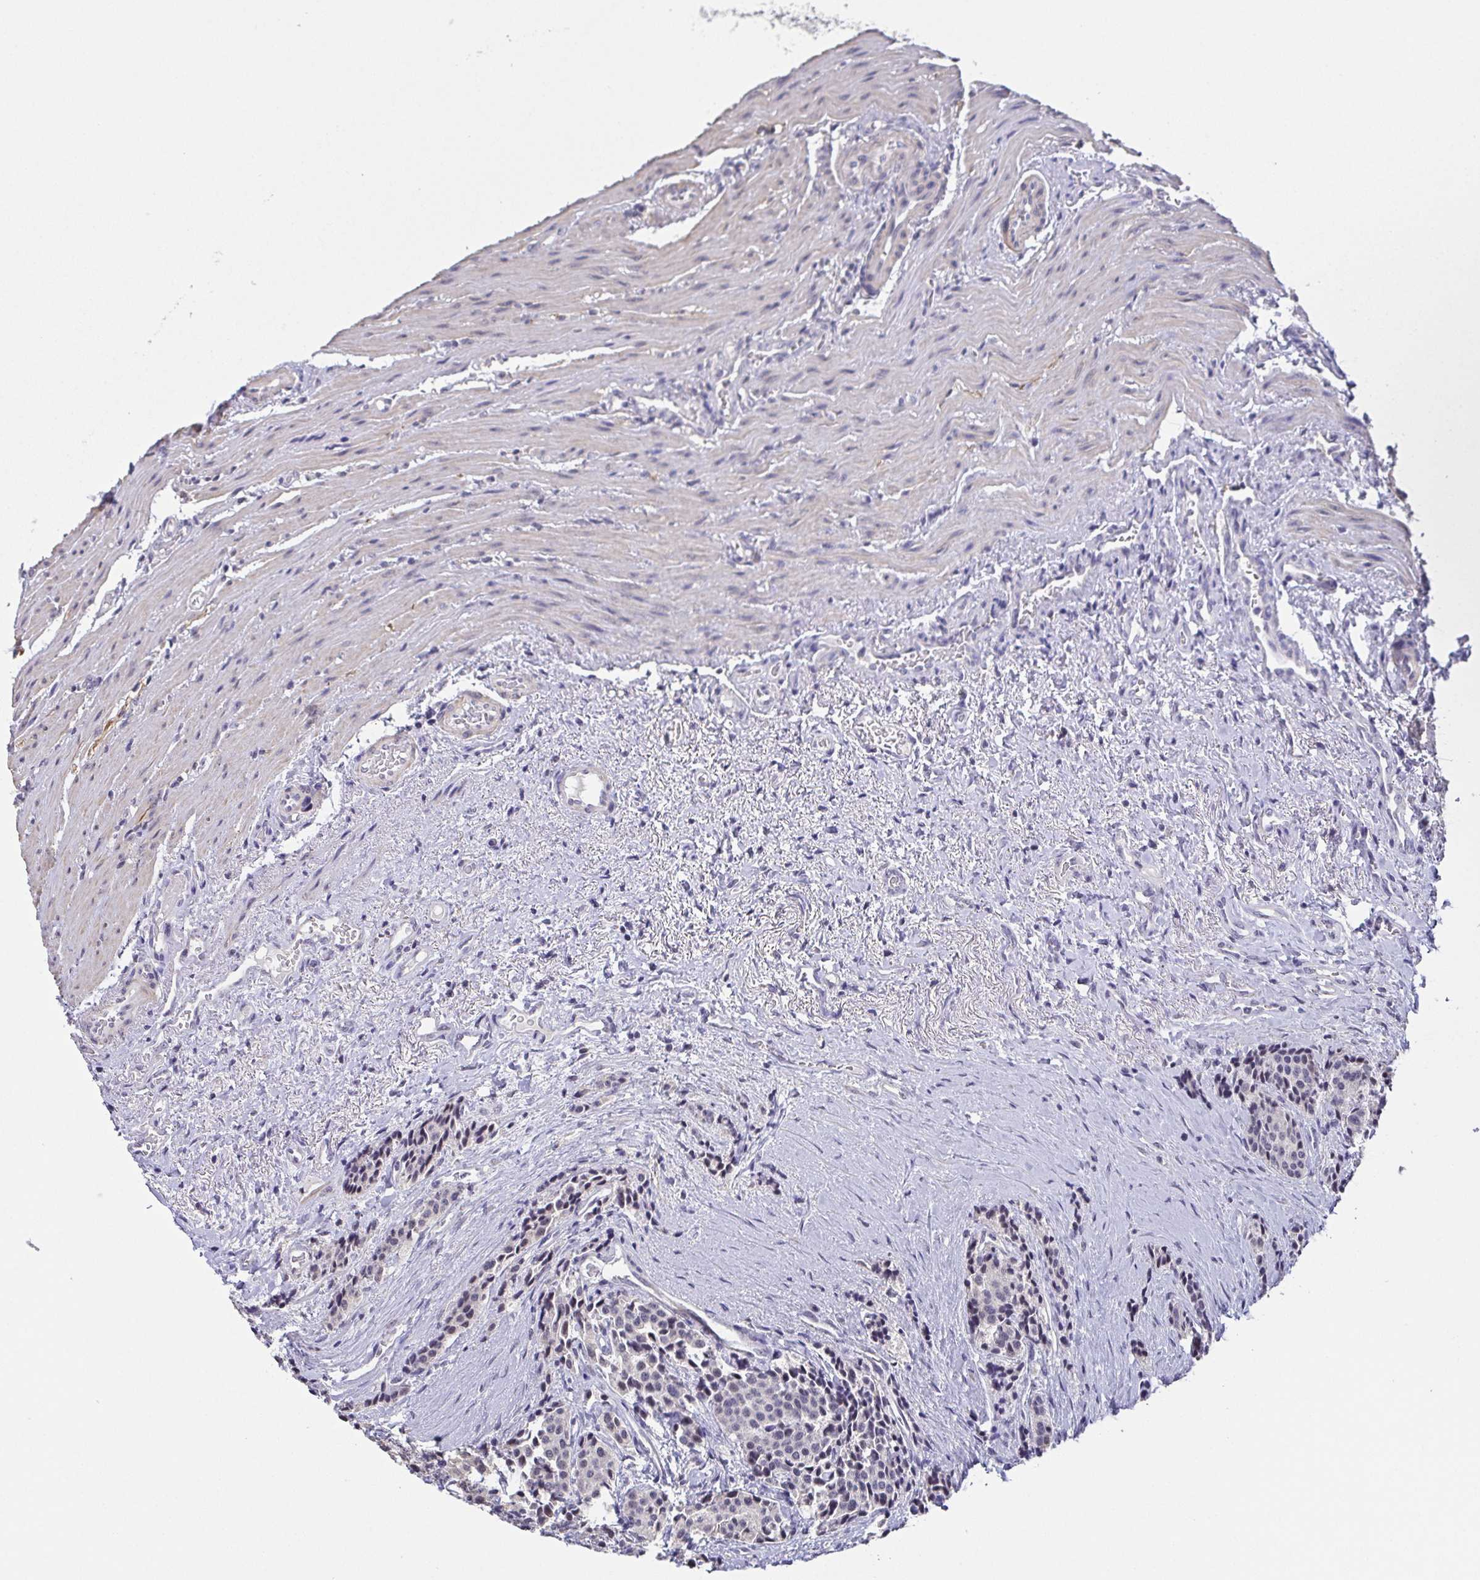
{"staining": {"intensity": "weak", "quantity": "<25%", "location": "nuclear"}, "tissue": "carcinoid", "cell_type": "Tumor cells", "image_type": "cancer", "snomed": [{"axis": "morphology", "description": "Carcinoid, malignant, NOS"}, {"axis": "topography", "description": "Small intestine"}], "caption": "IHC of carcinoid displays no staining in tumor cells.", "gene": "NEFH", "patient": {"sex": "male", "age": 73}}